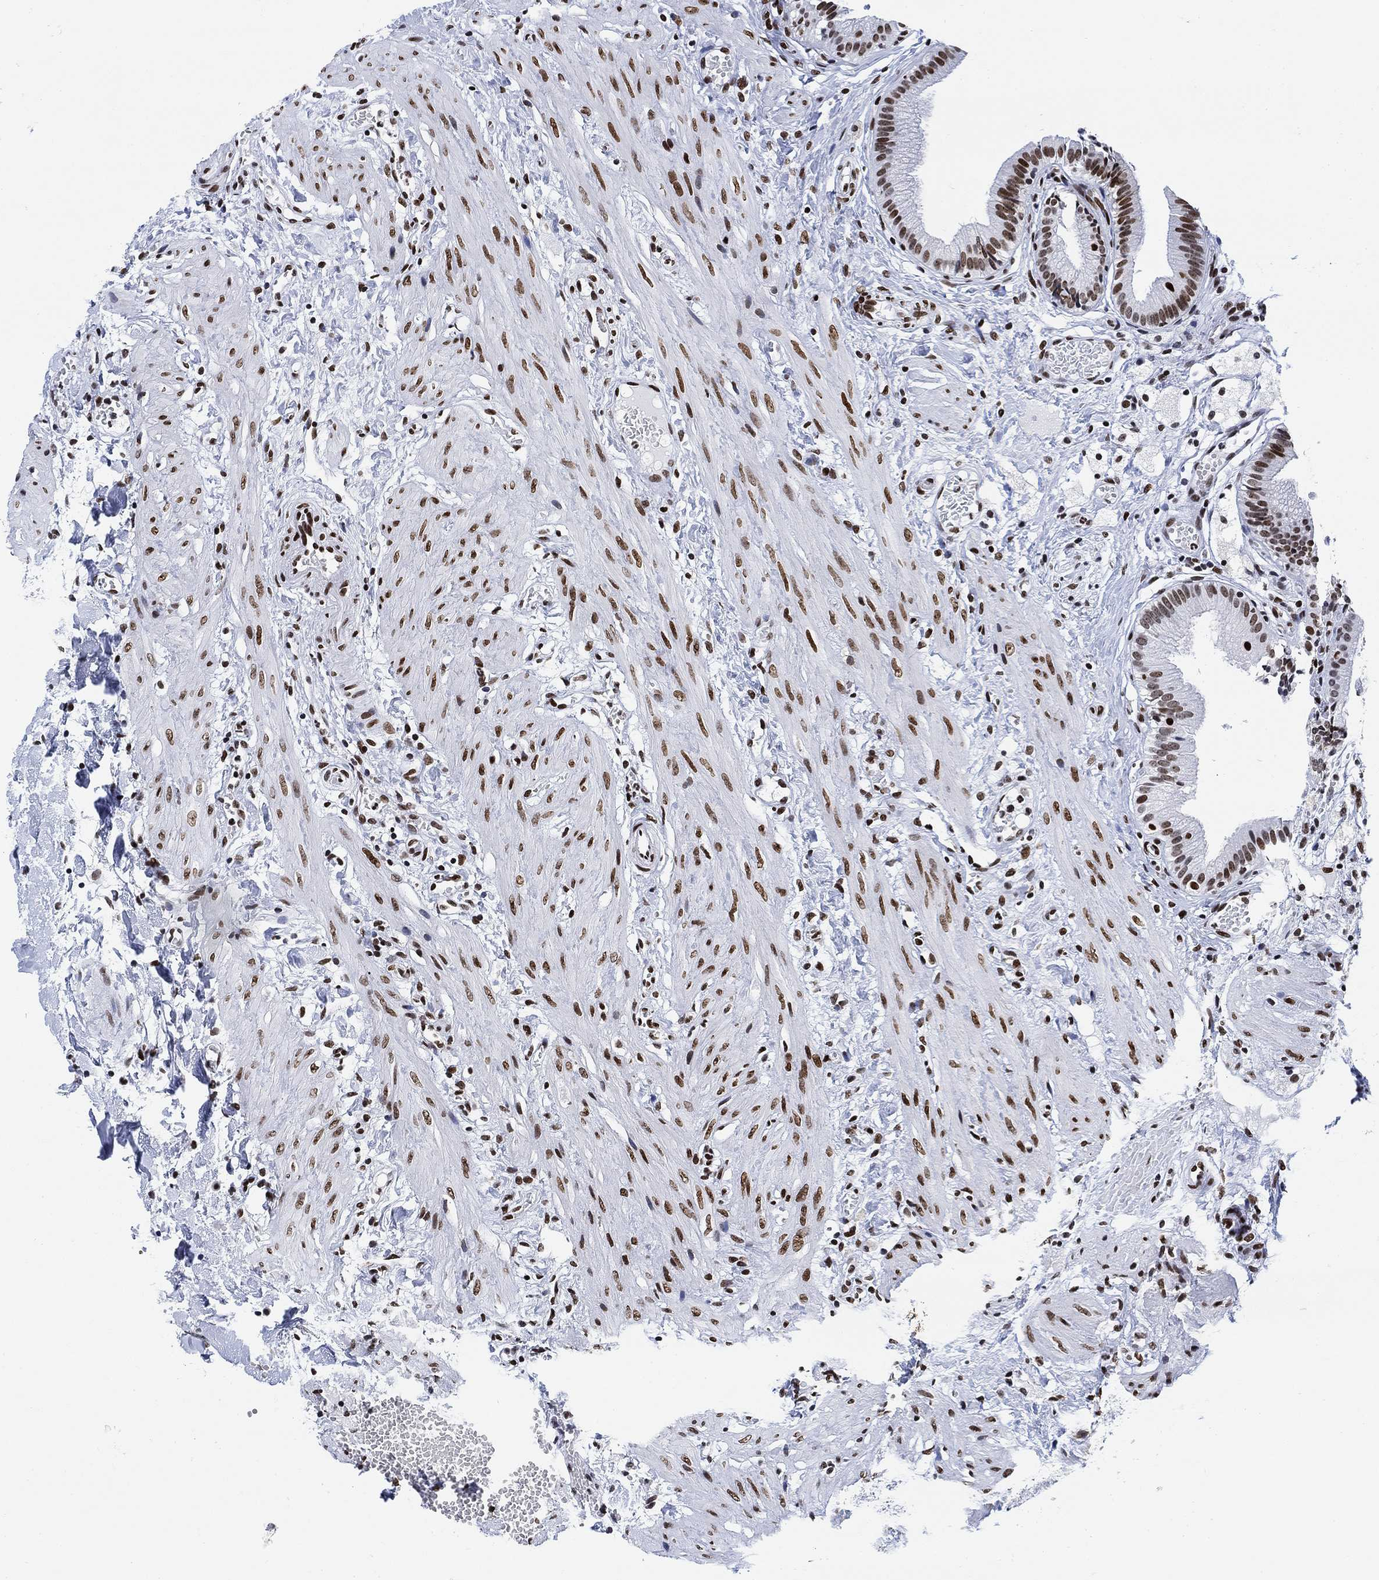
{"staining": {"intensity": "moderate", "quantity": "25%-75%", "location": "nuclear"}, "tissue": "gallbladder", "cell_type": "Glandular cells", "image_type": "normal", "snomed": [{"axis": "morphology", "description": "Normal tissue, NOS"}, {"axis": "topography", "description": "Gallbladder"}], "caption": "Protein staining of benign gallbladder exhibits moderate nuclear staining in approximately 25%-75% of glandular cells. (brown staining indicates protein expression, while blue staining denotes nuclei).", "gene": "H1", "patient": {"sex": "female", "age": 24}}